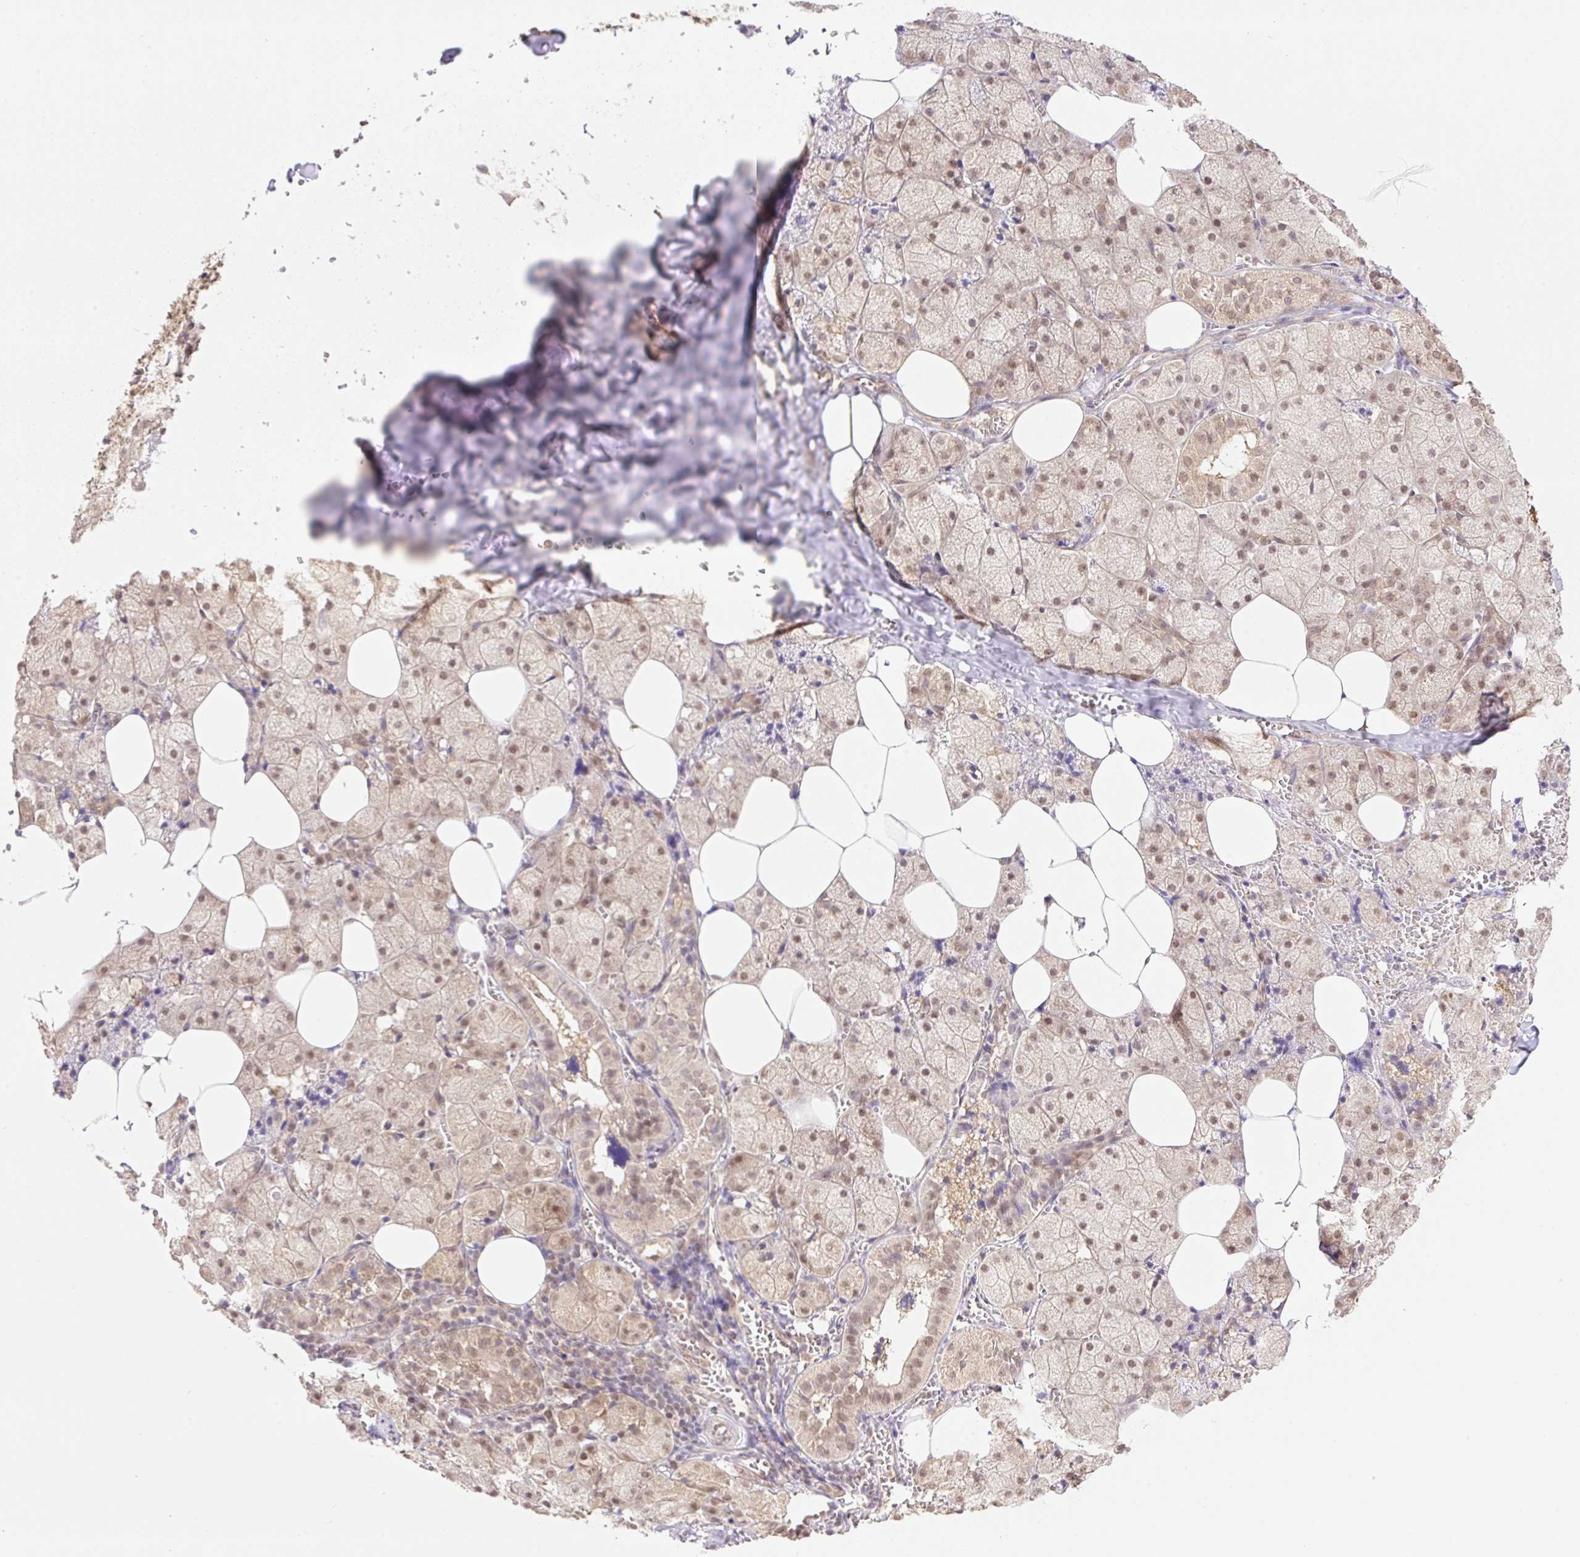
{"staining": {"intensity": "moderate", "quantity": ">75%", "location": "cytoplasmic/membranous,nuclear"}, "tissue": "salivary gland", "cell_type": "Glandular cells", "image_type": "normal", "snomed": [{"axis": "morphology", "description": "Normal tissue, NOS"}, {"axis": "topography", "description": "Salivary gland"}, {"axis": "topography", "description": "Peripheral nerve tissue"}], "caption": "The micrograph shows staining of normal salivary gland, revealing moderate cytoplasmic/membranous,nuclear protein positivity (brown color) within glandular cells. The staining was performed using DAB, with brown indicating positive protein expression. Nuclei are stained blue with hematoxylin.", "gene": "VPS25", "patient": {"sex": "male", "age": 38}}